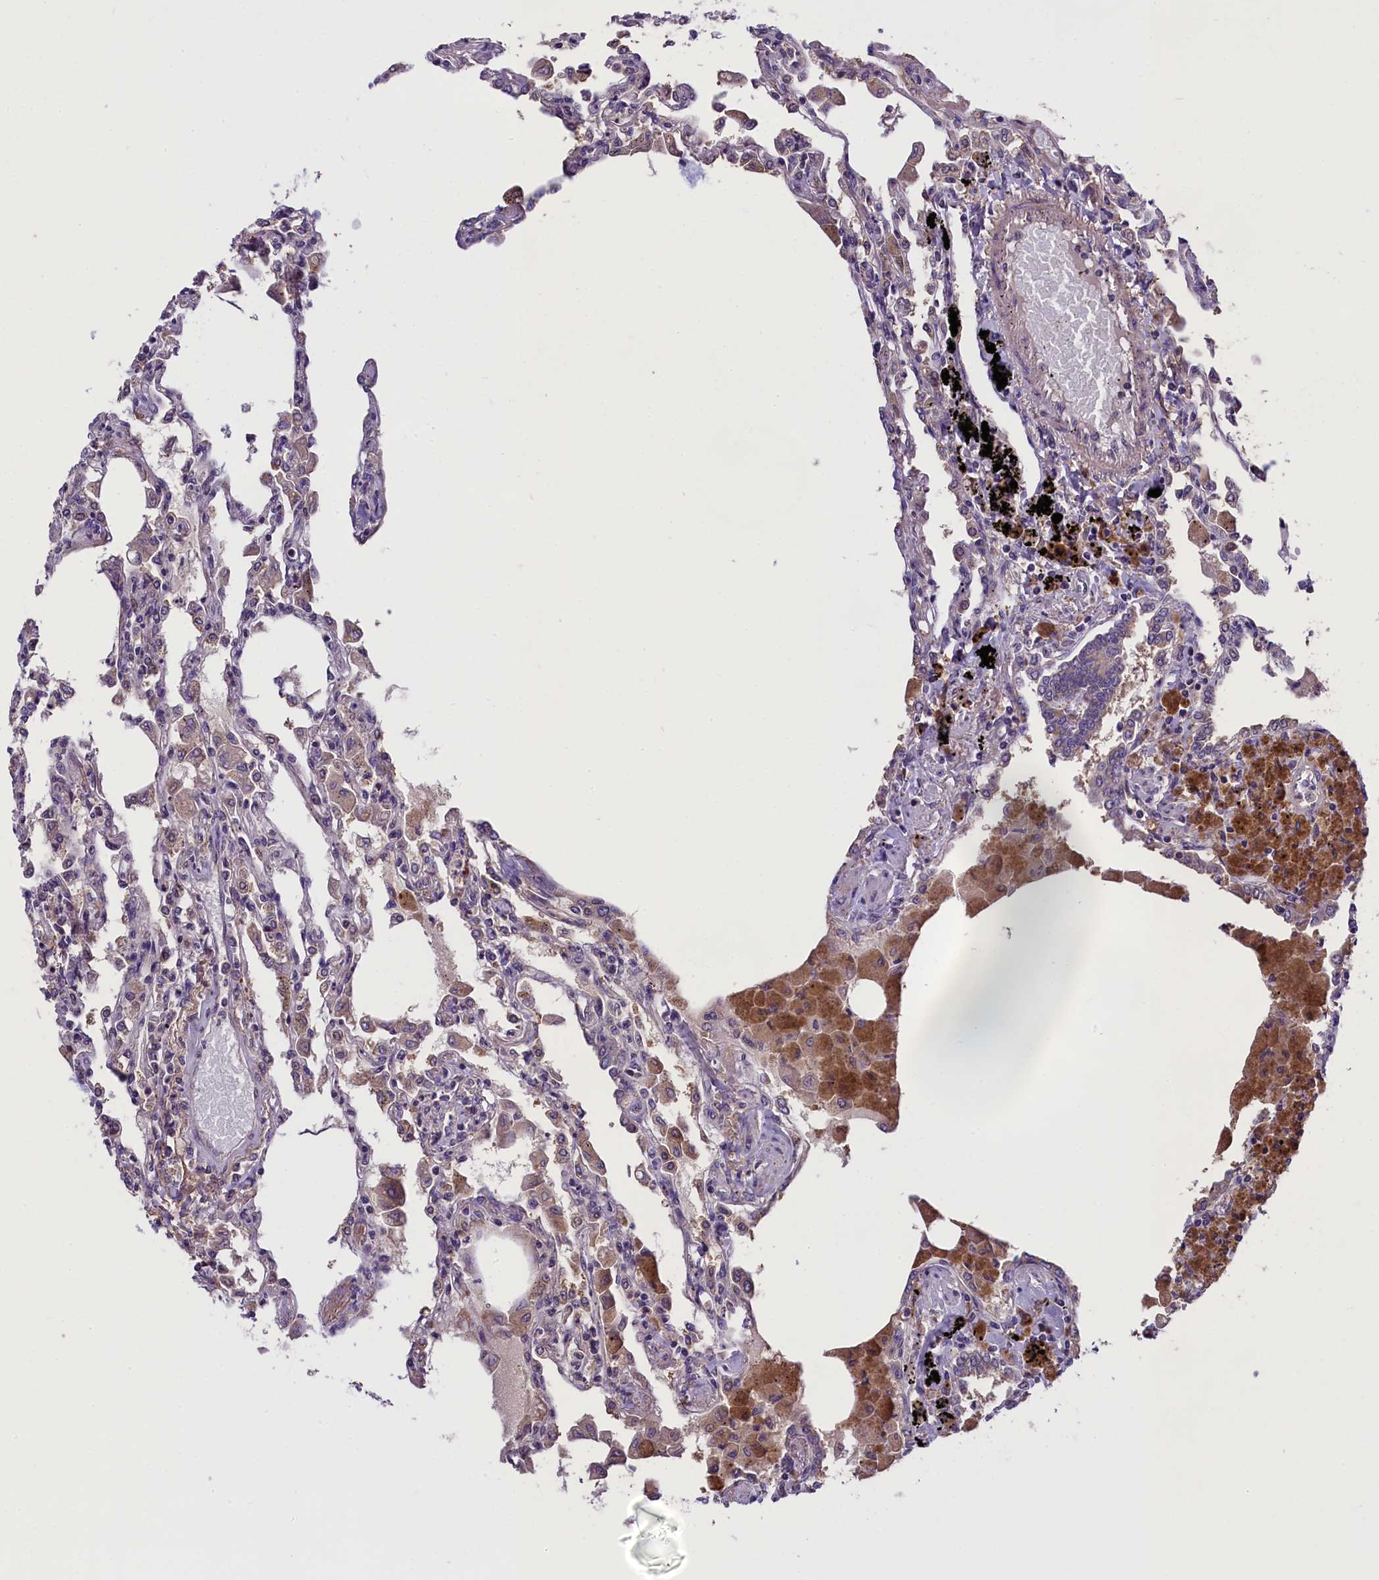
{"staining": {"intensity": "weak", "quantity": "<25%", "location": "cytoplasmic/membranous"}, "tissue": "lung", "cell_type": "Alveolar cells", "image_type": "normal", "snomed": [{"axis": "morphology", "description": "Normal tissue, NOS"}, {"axis": "topography", "description": "Bronchus"}, {"axis": "topography", "description": "Lung"}], "caption": "High power microscopy image of an IHC image of normal lung, revealing no significant staining in alveolar cells.", "gene": "ABCC10", "patient": {"sex": "female", "age": 49}}